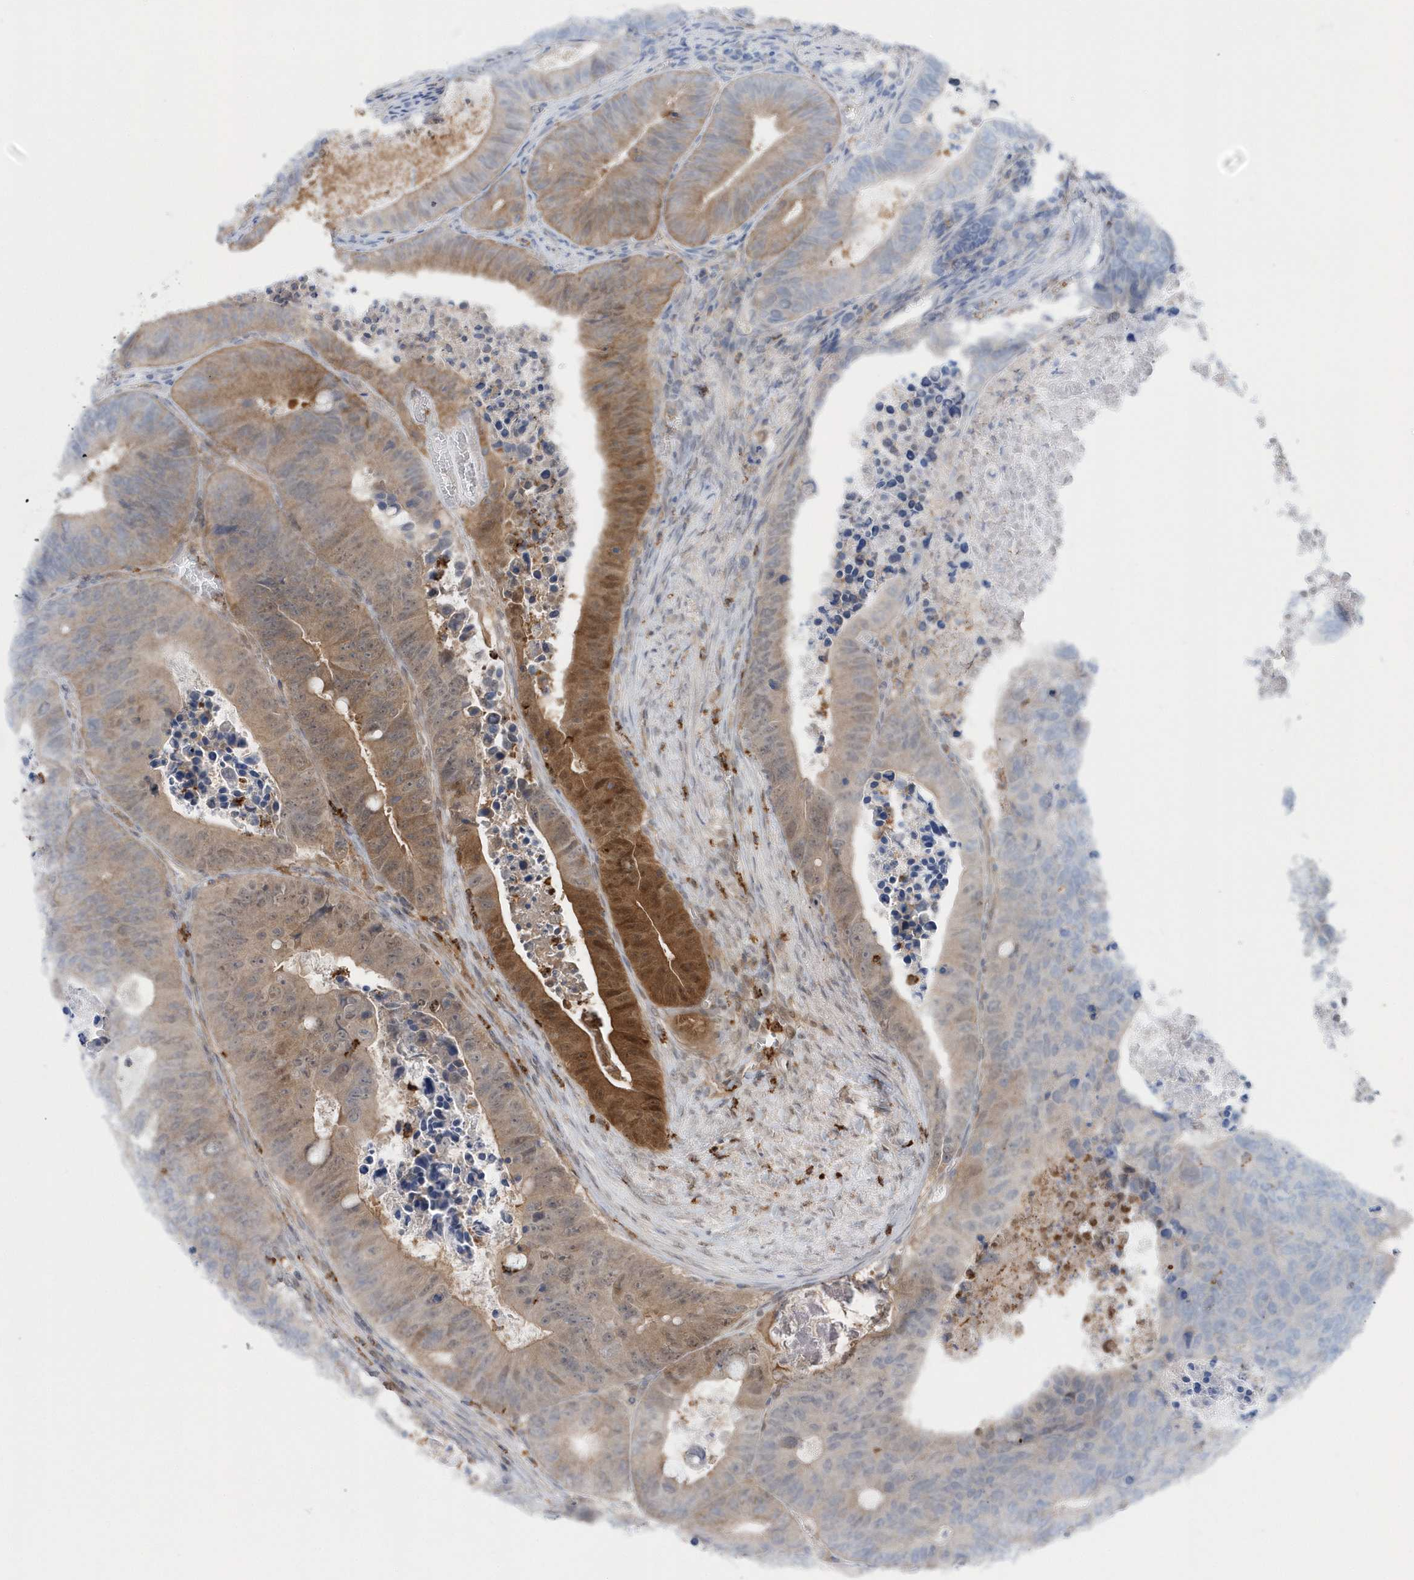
{"staining": {"intensity": "moderate", "quantity": "<25%", "location": "cytoplasmic/membranous,nuclear"}, "tissue": "colorectal cancer", "cell_type": "Tumor cells", "image_type": "cancer", "snomed": [{"axis": "morphology", "description": "Adenocarcinoma, NOS"}, {"axis": "topography", "description": "Colon"}], "caption": "Protein expression analysis of colorectal cancer reveals moderate cytoplasmic/membranous and nuclear staining in approximately <25% of tumor cells. Using DAB (brown) and hematoxylin (blue) stains, captured at high magnification using brightfield microscopy.", "gene": "RNF7", "patient": {"sex": "male", "age": 87}}